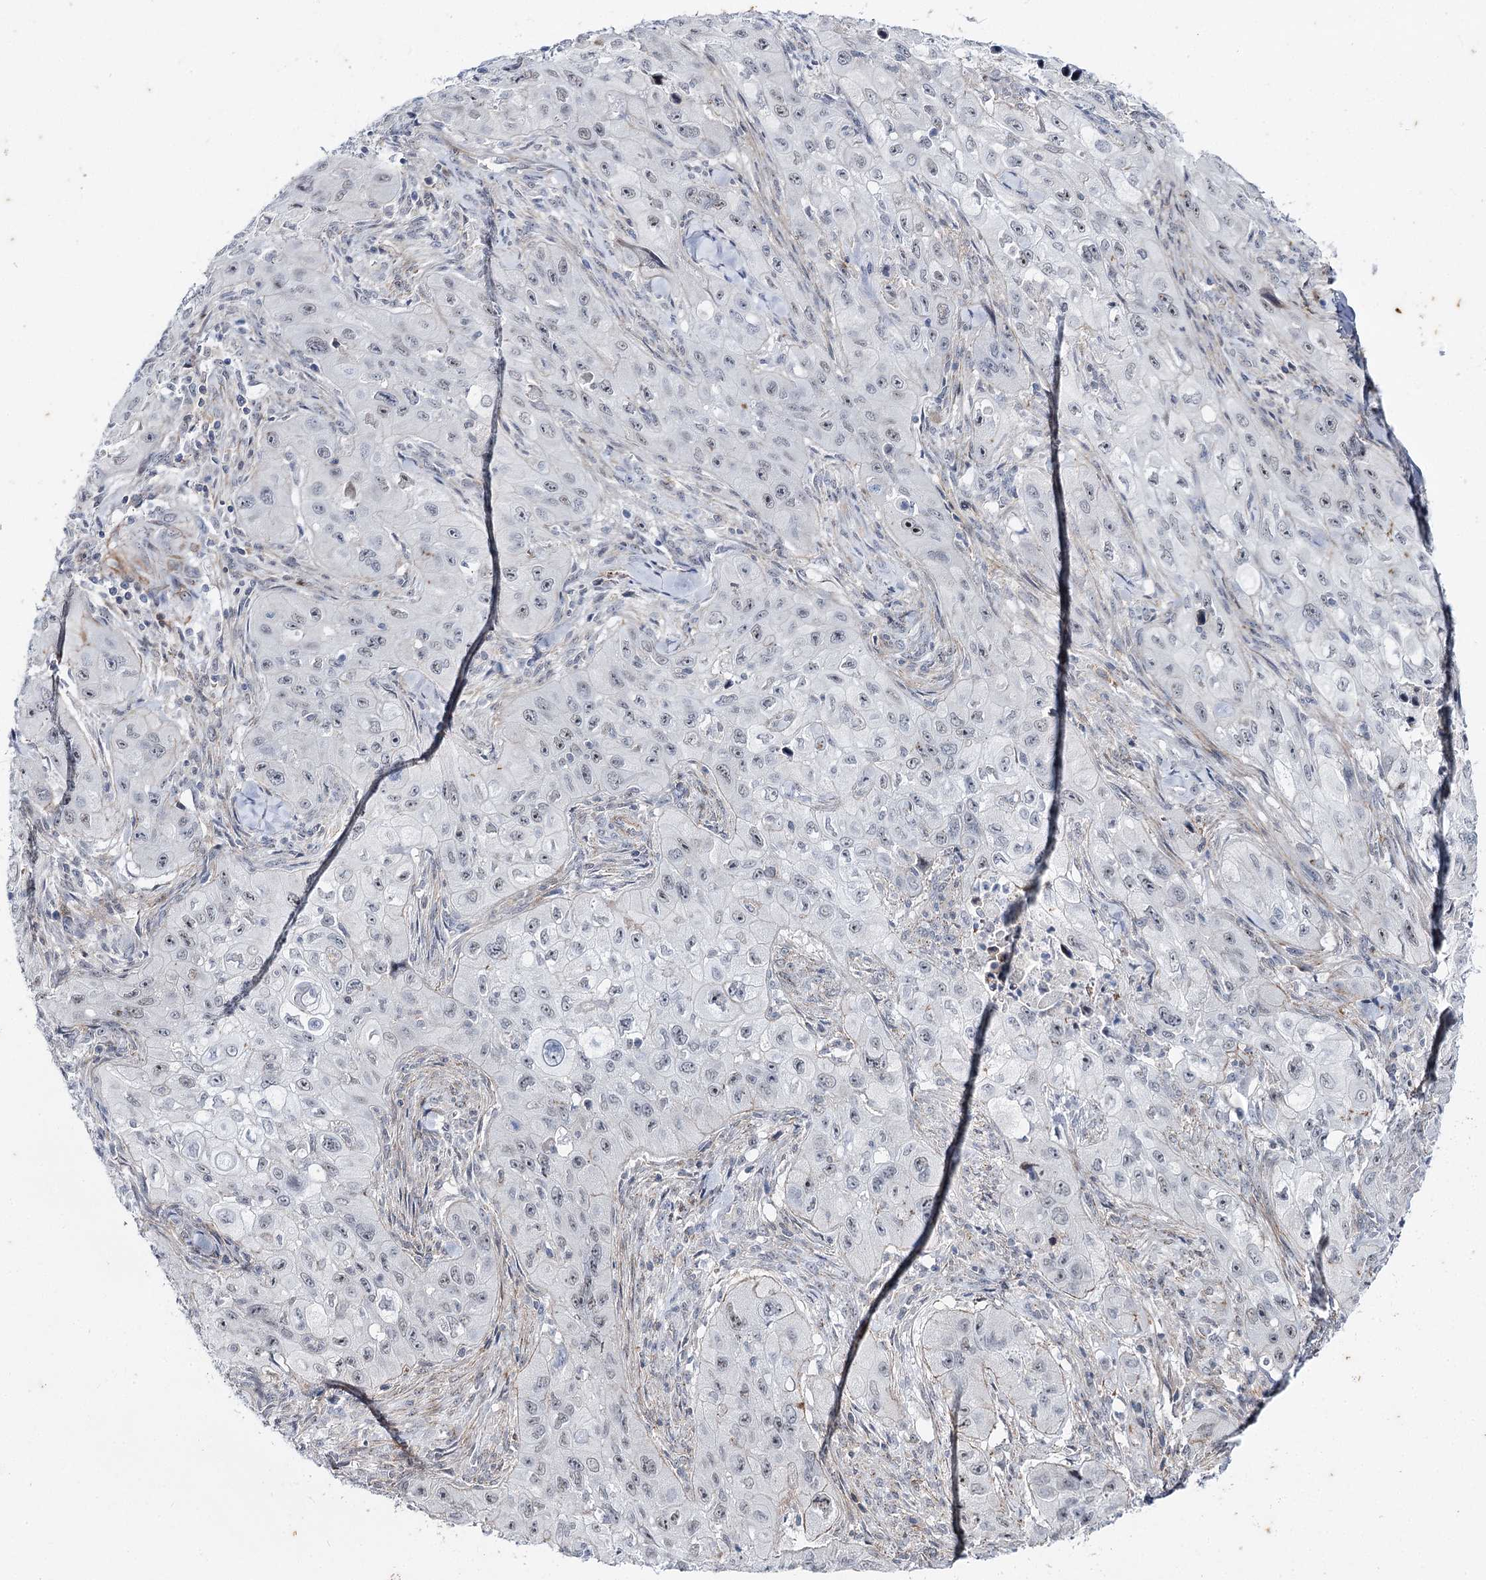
{"staining": {"intensity": "negative", "quantity": "none", "location": "none"}, "tissue": "skin cancer", "cell_type": "Tumor cells", "image_type": "cancer", "snomed": [{"axis": "morphology", "description": "Squamous cell carcinoma, NOS"}, {"axis": "topography", "description": "Skin"}, {"axis": "topography", "description": "Subcutis"}], "caption": "Immunohistochemistry photomicrograph of human skin cancer (squamous cell carcinoma) stained for a protein (brown), which demonstrates no positivity in tumor cells.", "gene": "AGXT2", "patient": {"sex": "male", "age": 73}}